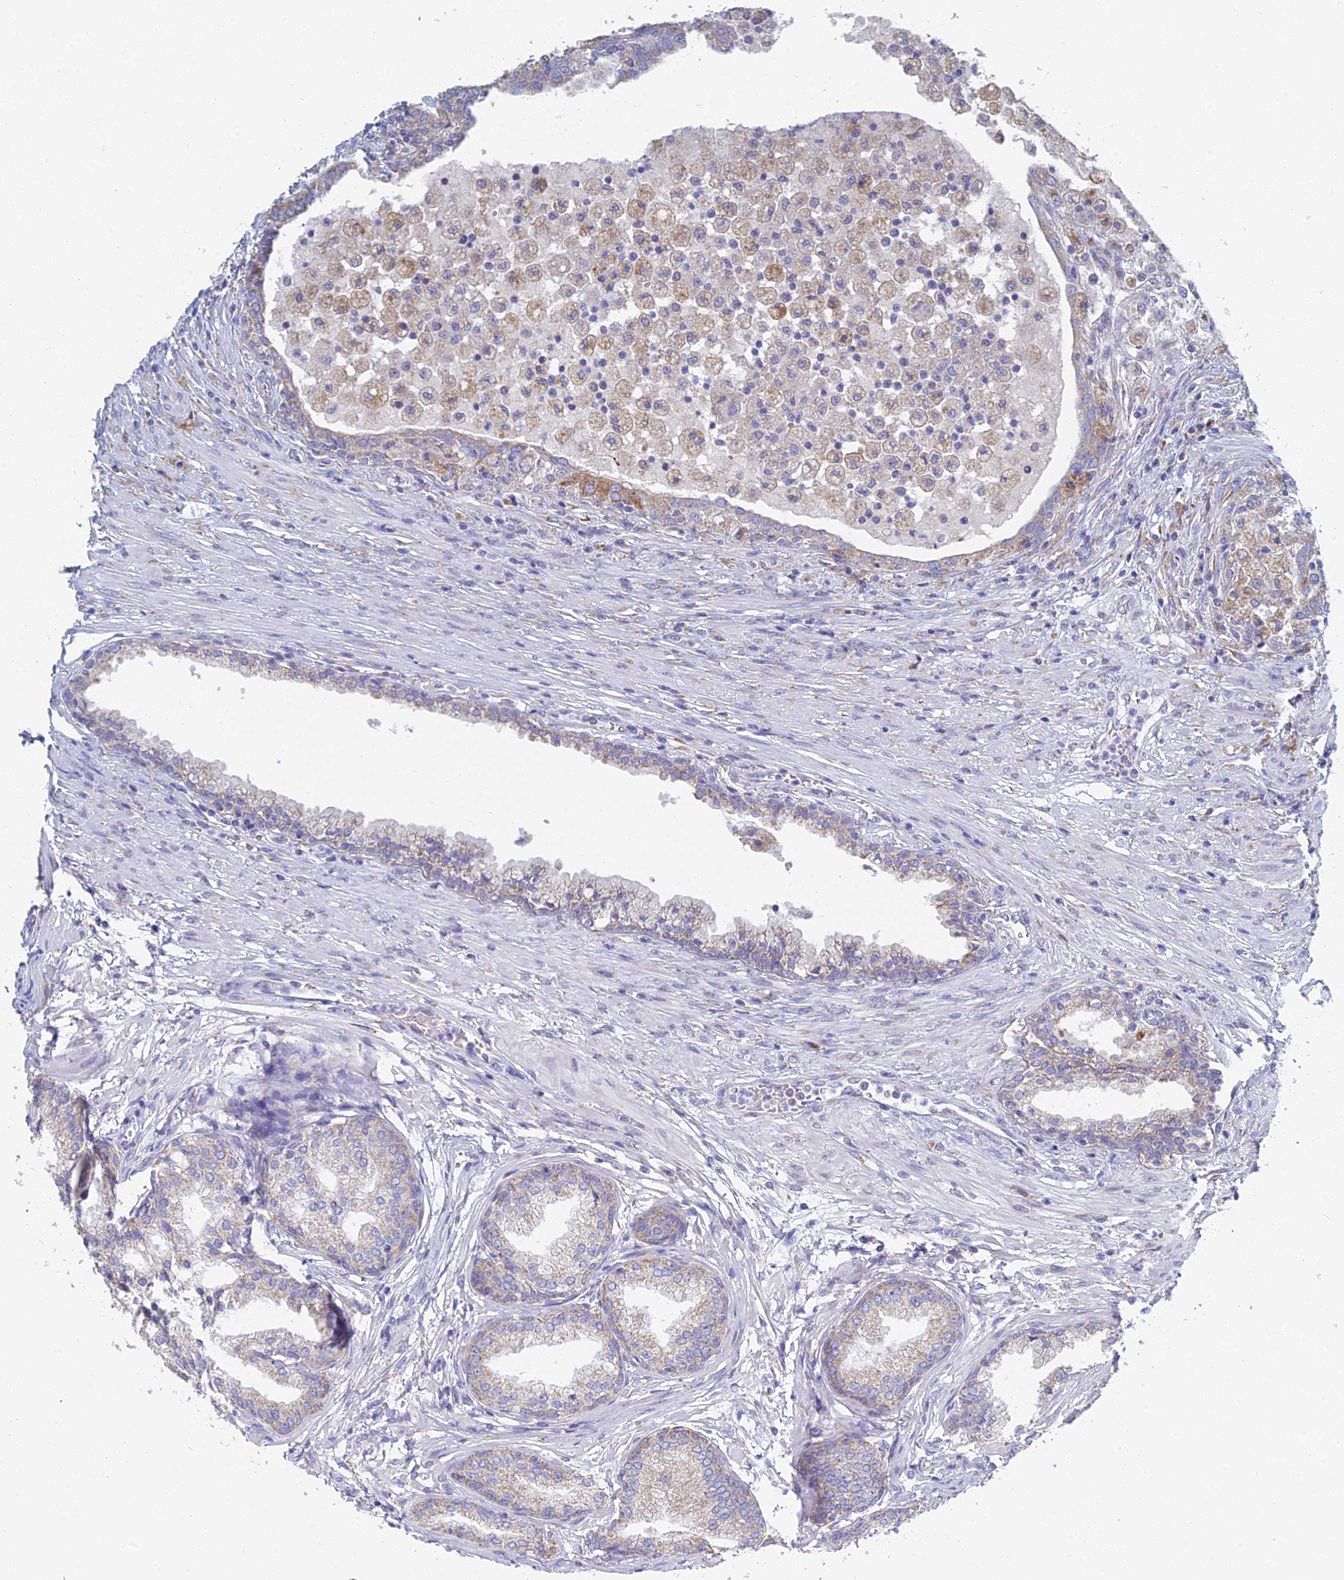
{"staining": {"intensity": "weak", "quantity": "25%-75%", "location": "cytoplasmic/membranous"}, "tissue": "prostate cancer", "cell_type": "Tumor cells", "image_type": "cancer", "snomed": [{"axis": "morphology", "description": "Adenocarcinoma, High grade"}, {"axis": "topography", "description": "Prostate"}], "caption": "Brown immunohistochemical staining in prostate cancer (high-grade adenocarcinoma) demonstrates weak cytoplasmic/membranous positivity in about 25%-75% of tumor cells. Immunohistochemistry stains the protein of interest in brown and the nuclei are stained blue.", "gene": "CRACR2B", "patient": {"sex": "male", "age": 67}}